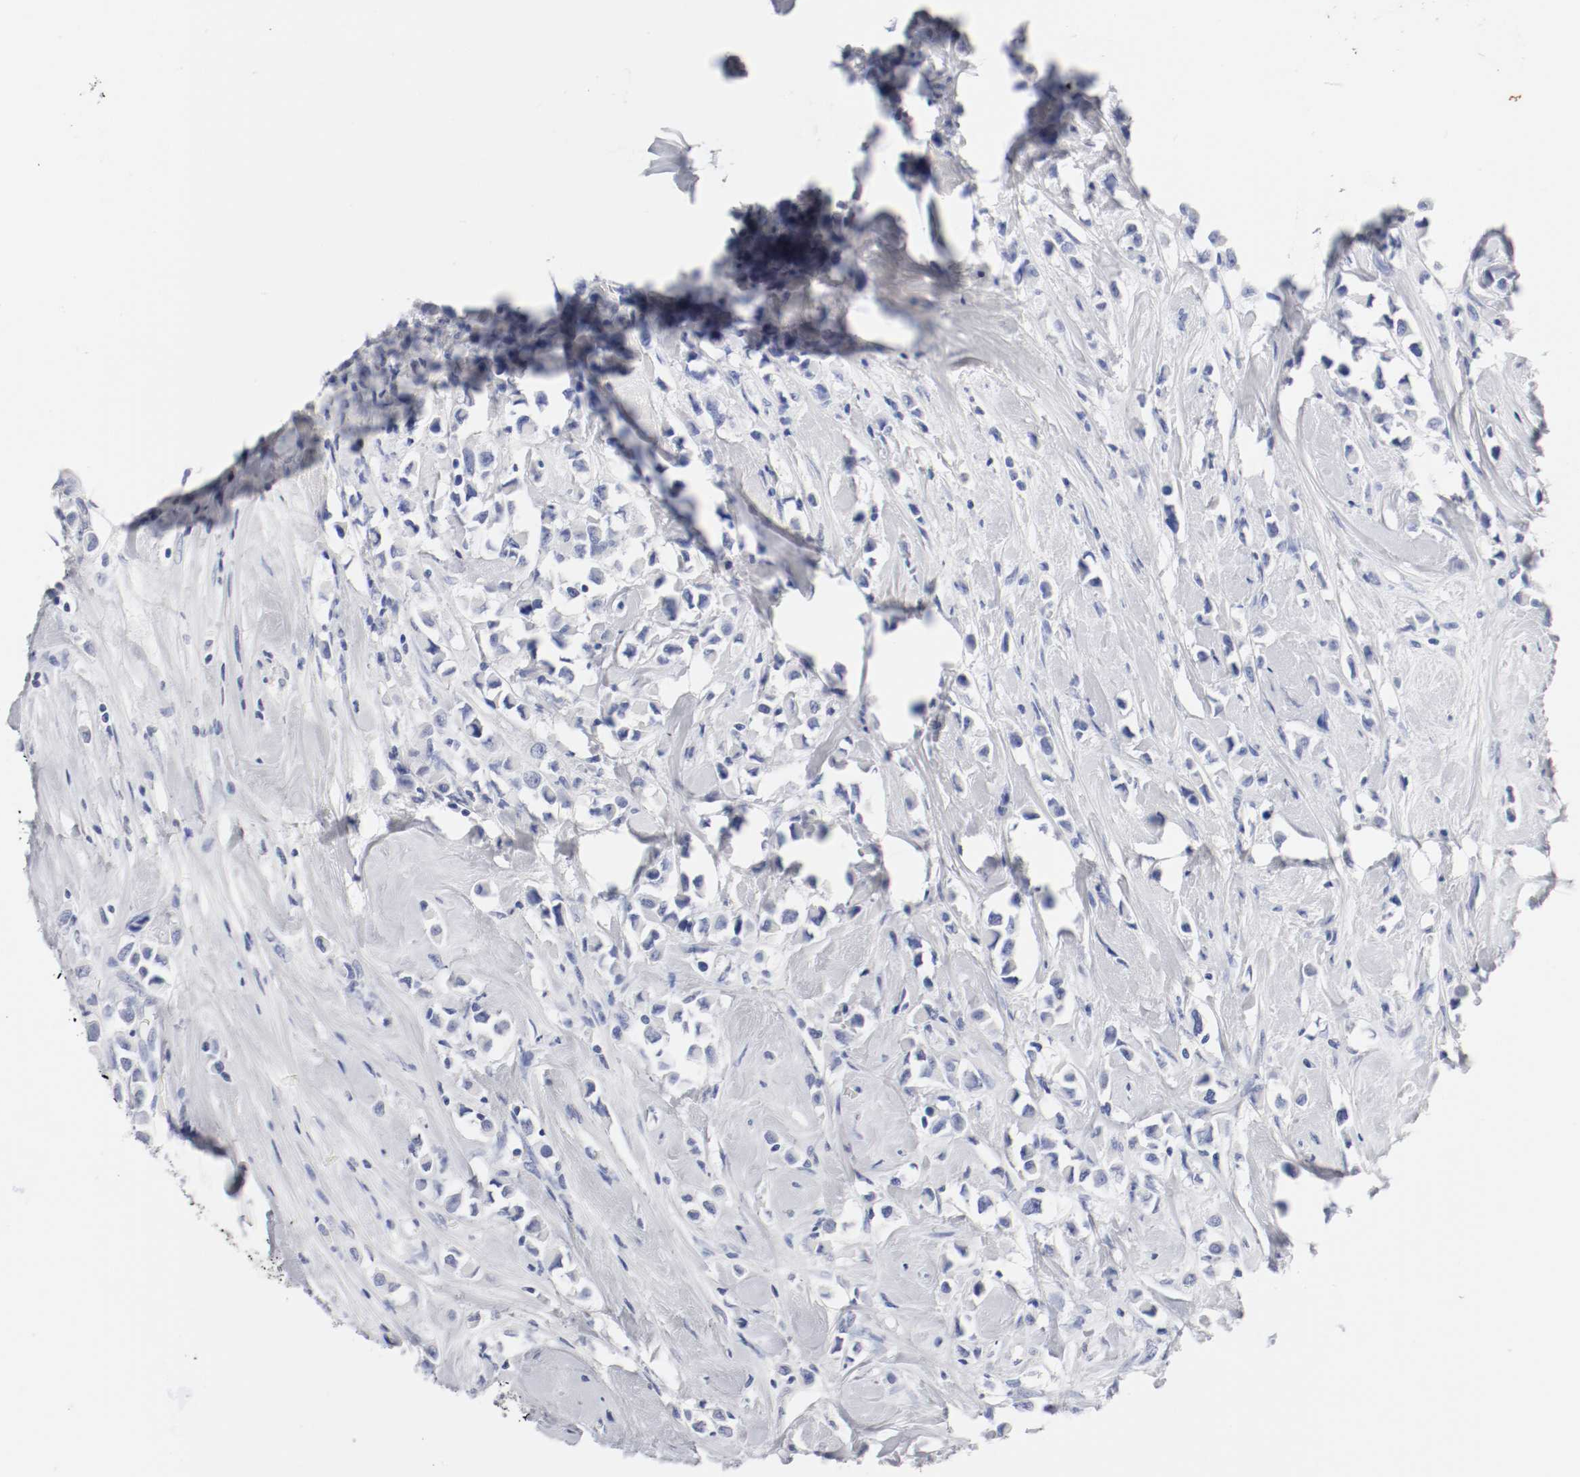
{"staining": {"intensity": "negative", "quantity": "none", "location": "none"}, "tissue": "breast cancer", "cell_type": "Tumor cells", "image_type": "cancer", "snomed": [{"axis": "morphology", "description": "Duct carcinoma"}, {"axis": "topography", "description": "Breast"}], "caption": "Immunohistochemistry (IHC) histopathology image of neoplastic tissue: breast intraductal carcinoma stained with DAB displays no significant protein positivity in tumor cells.", "gene": "GAD1", "patient": {"sex": "female", "age": 61}}